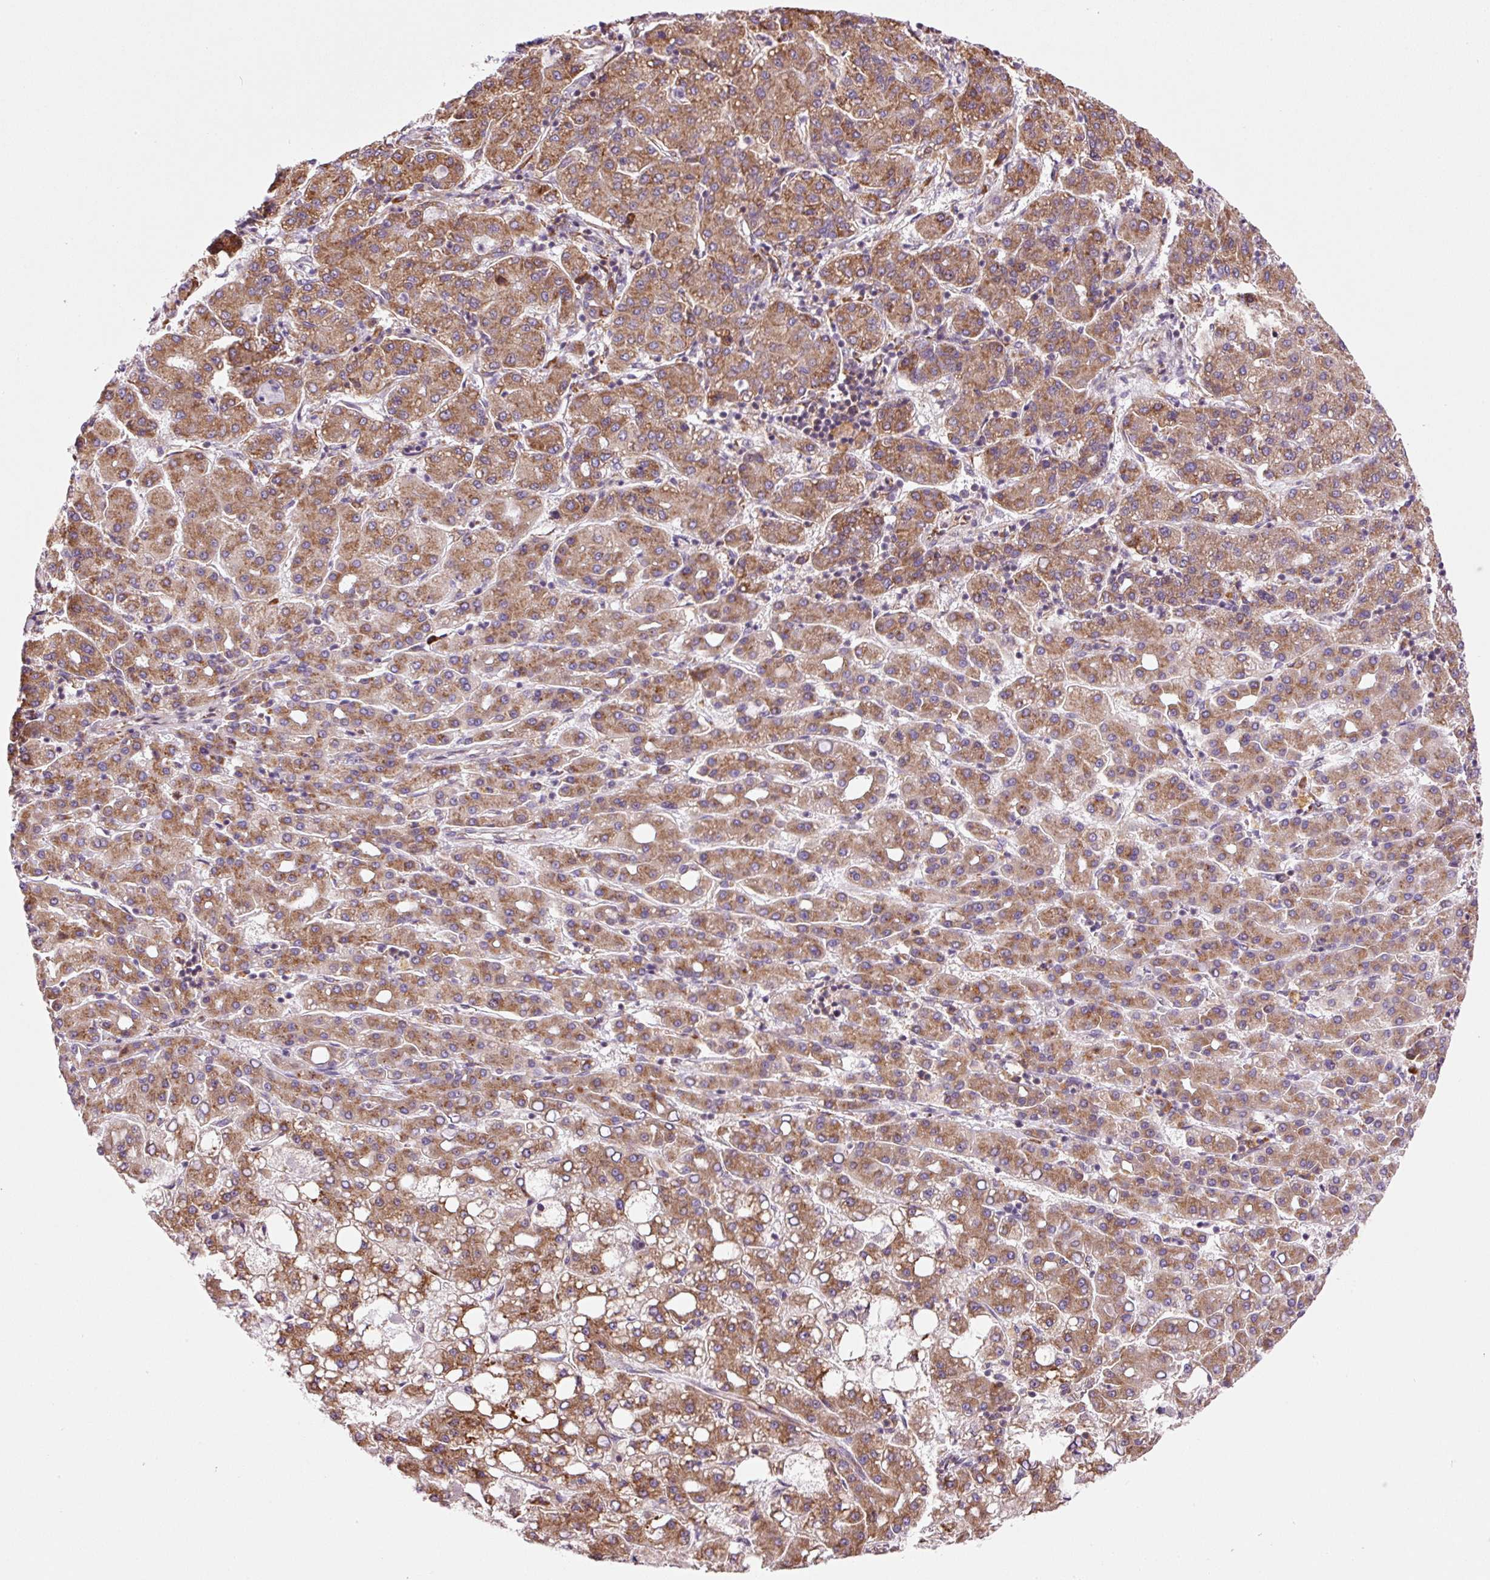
{"staining": {"intensity": "moderate", "quantity": ">75%", "location": "cytoplasmic/membranous"}, "tissue": "liver cancer", "cell_type": "Tumor cells", "image_type": "cancer", "snomed": [{"axis": "morphology", "description": "Carcinoma, Hepatocellular, NOS"}, {"axis": "topography", "description": "Liver"}], "caption": "Protein expression analysis of human liver cancer reveals moderate cytoplasmic/membranous staining in approximately >75% of tumor cells.", "gene": "RPL41", "patient": {"sex": "male", "age": 65}}